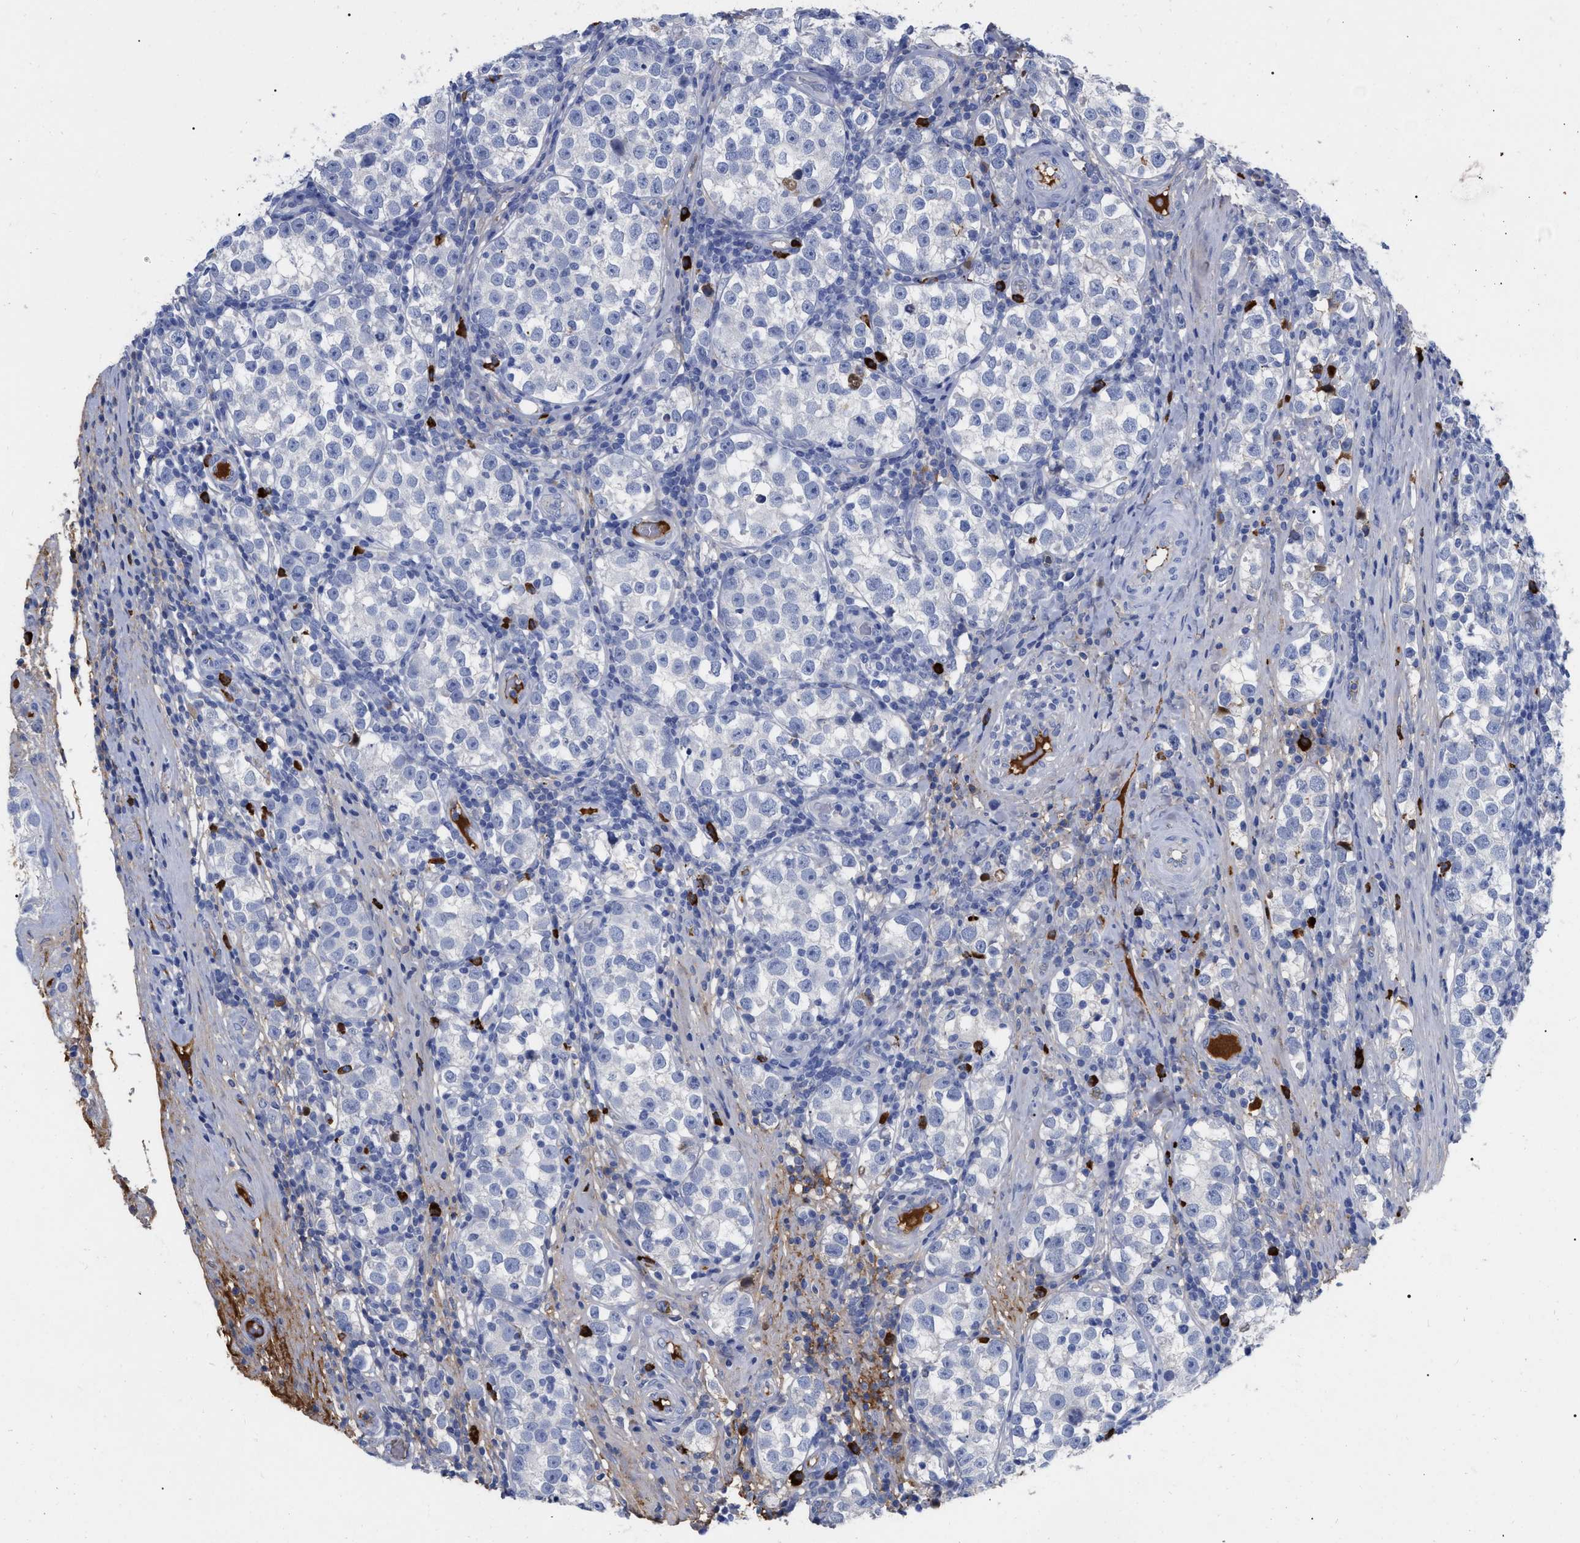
{"staining": {"intensity": "negative", "quantity": "none", "location": "none"}, "tissue": "testis cancer", "cell_type": "Tumor cells", "image_type": "cancer", "snomed": [{"axis": "morphology", "description": "Normal tissue, NOS"}, {"axis": "morphology", "description": "Seminoma, NOS"}, {"axis": "topography", "description": "Testis"}], "caption": "The photomicrograph displays no staining of tumor cells in testis seminoma. (DAB (3,3'-diaminobenzidine) immunohistochemistry with hematoxylin counter stain).", "gene": "IGHV5-51", "patient": {"sex": "male", "age": 43}}